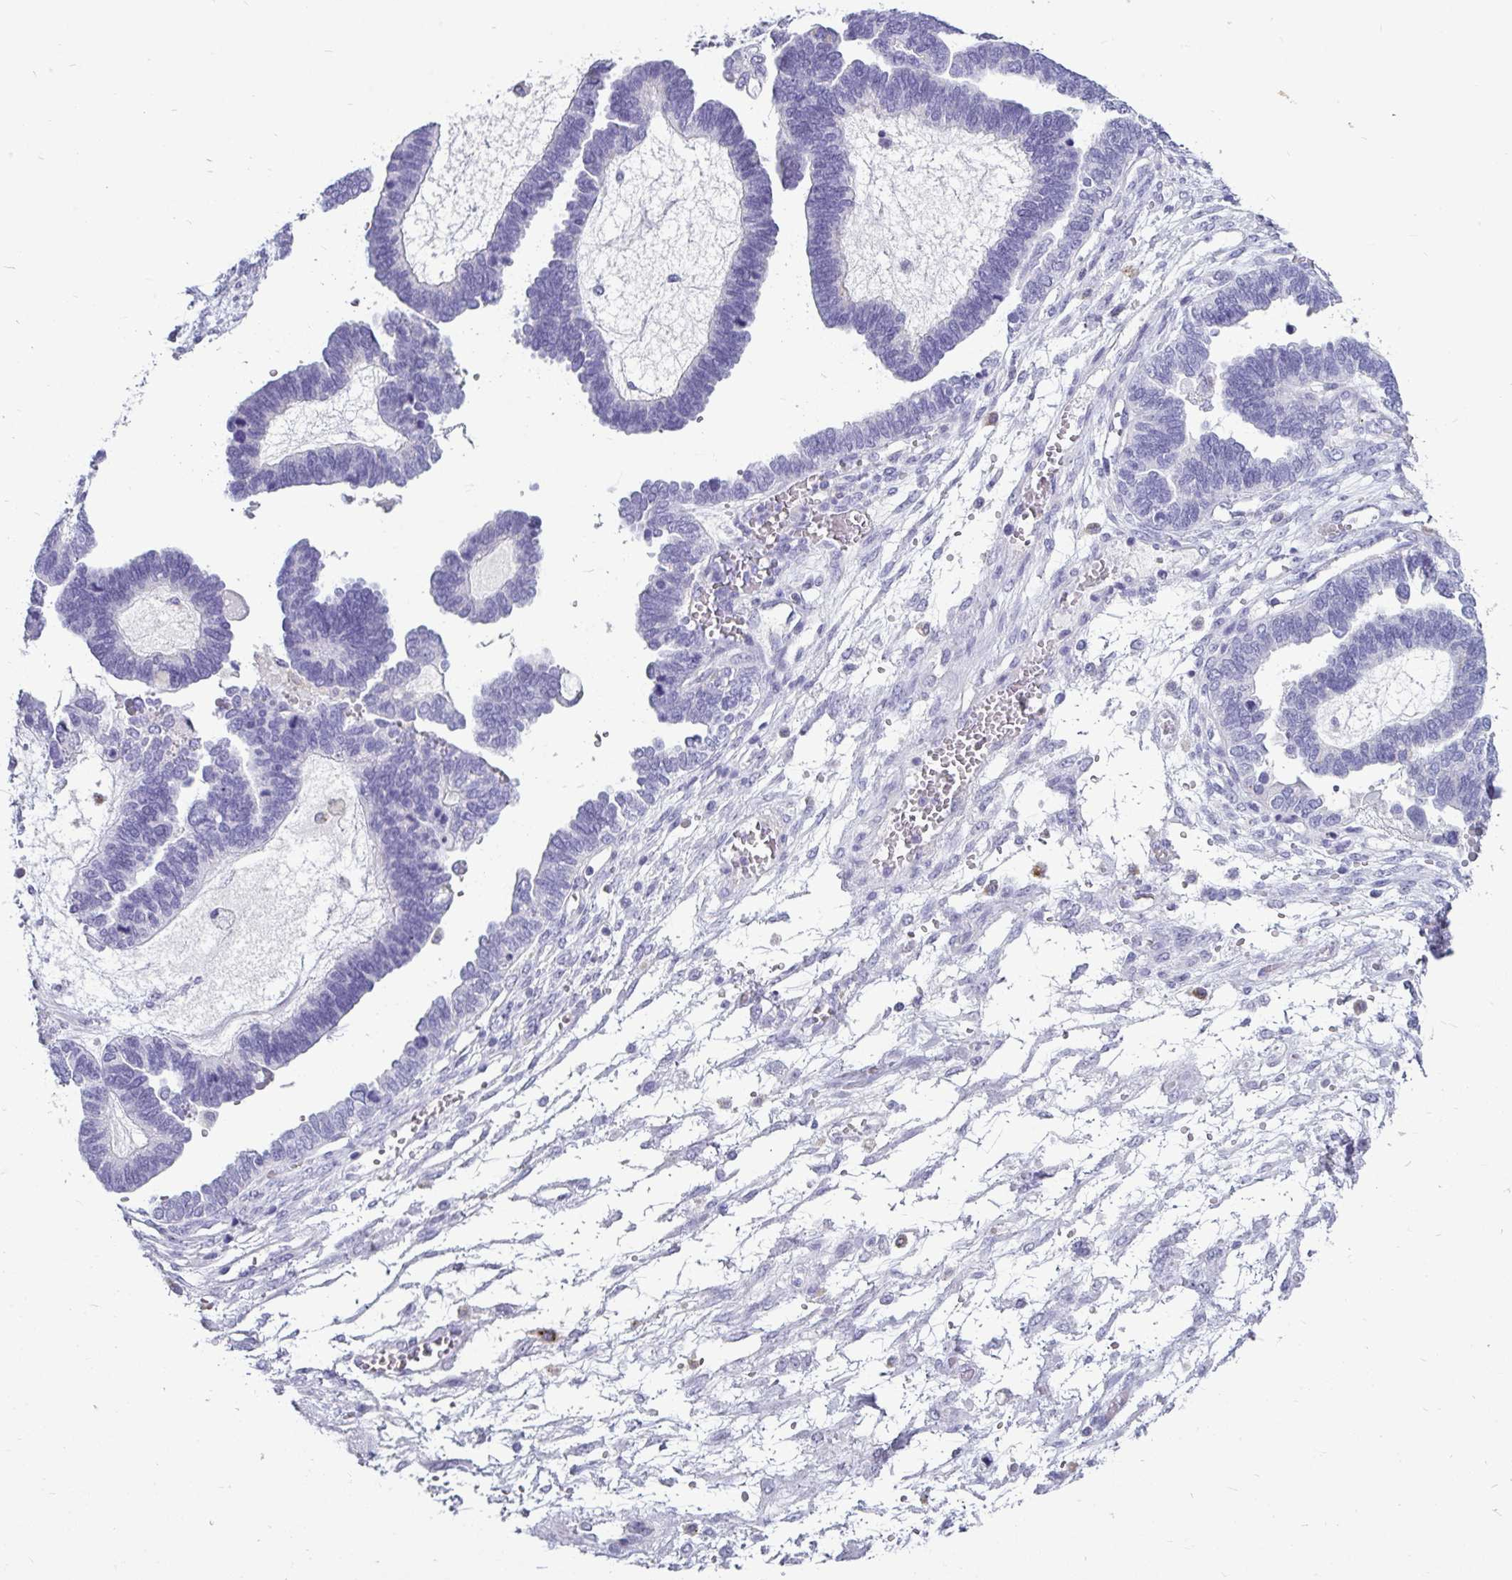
{"staining": {"intensity": "negative", "quantity": "none", "location": "none"}, "tissue": "ovarian cancer", "cell_type": "Tumor cells", "image_type": "cancer", "snomed": [{"axis": "morphology", "description": "Cystadenocarcinoma, serous, NOS"}, {"axis": "topography", "description": "Ovary"}], "caption": "IHC photomicrograph of neoplastic tissue: human ovarian cancer stained with DAB reveals no significant protein positivity in tumor cells.", "gene": "CTSZ", "patient": {"sex": "female", "age": 51}}